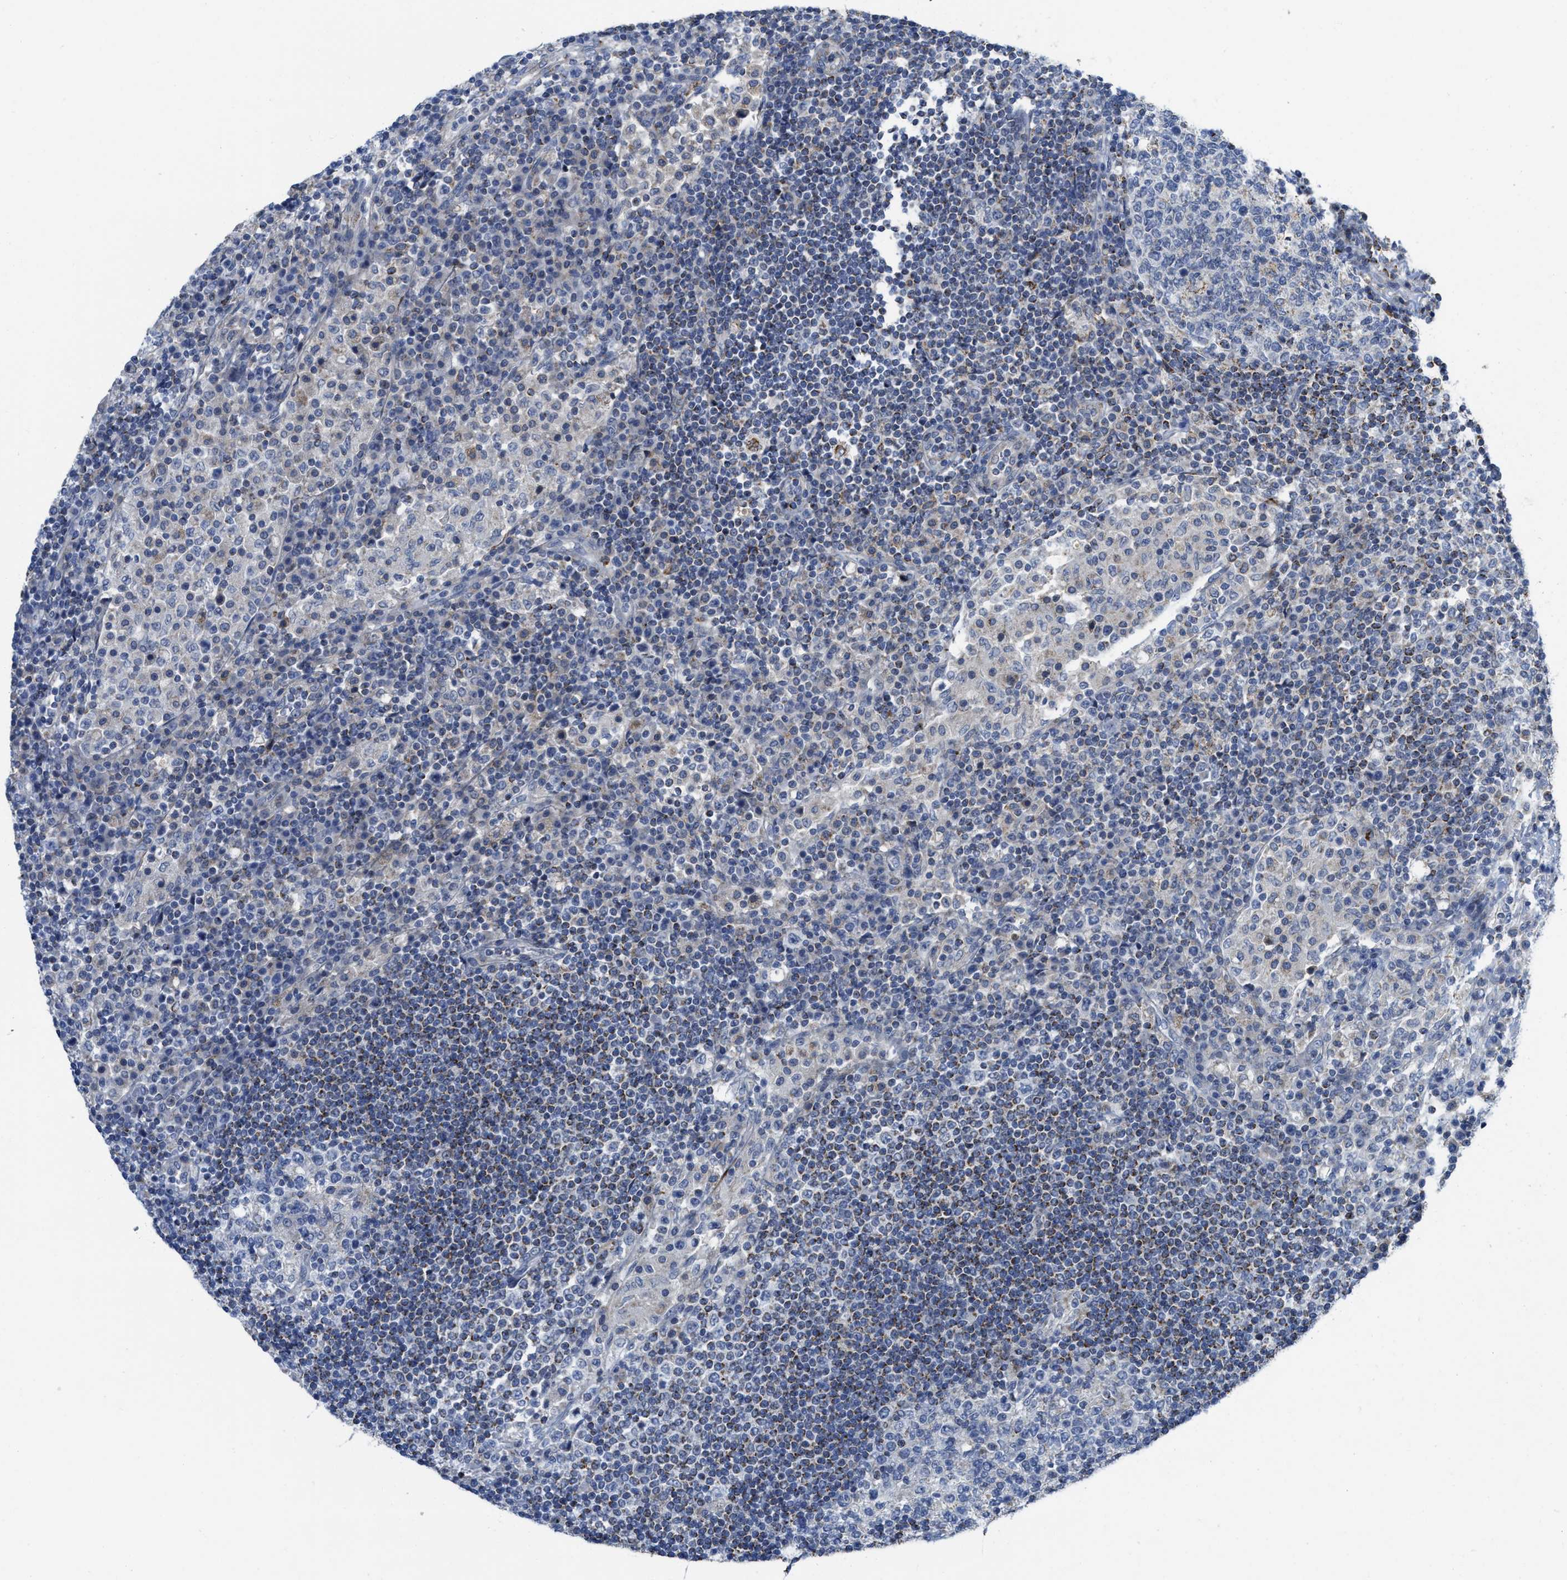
{"staining": {"intensity": "weak", "quantity": "25%-75%", "location": "cytoplasmic/membranous"}, "tissue": "lymph node", "cell_type": "Germinal center cells", "image_type": "normal", "snomed": [{"axis": "morphology", "description": "Normal tissue, NOS"}, {"axis": "topography", "description": "Lymph node"}], "caption": "This photomicrograph demonstrates IHC staining of benign human lymph node, with low weak cytoplasmic/membranous expression in approximately 25%-75% of germinal center cells.", "gene": "GATD3", "patient": {"sex": "female", "age": 53}}